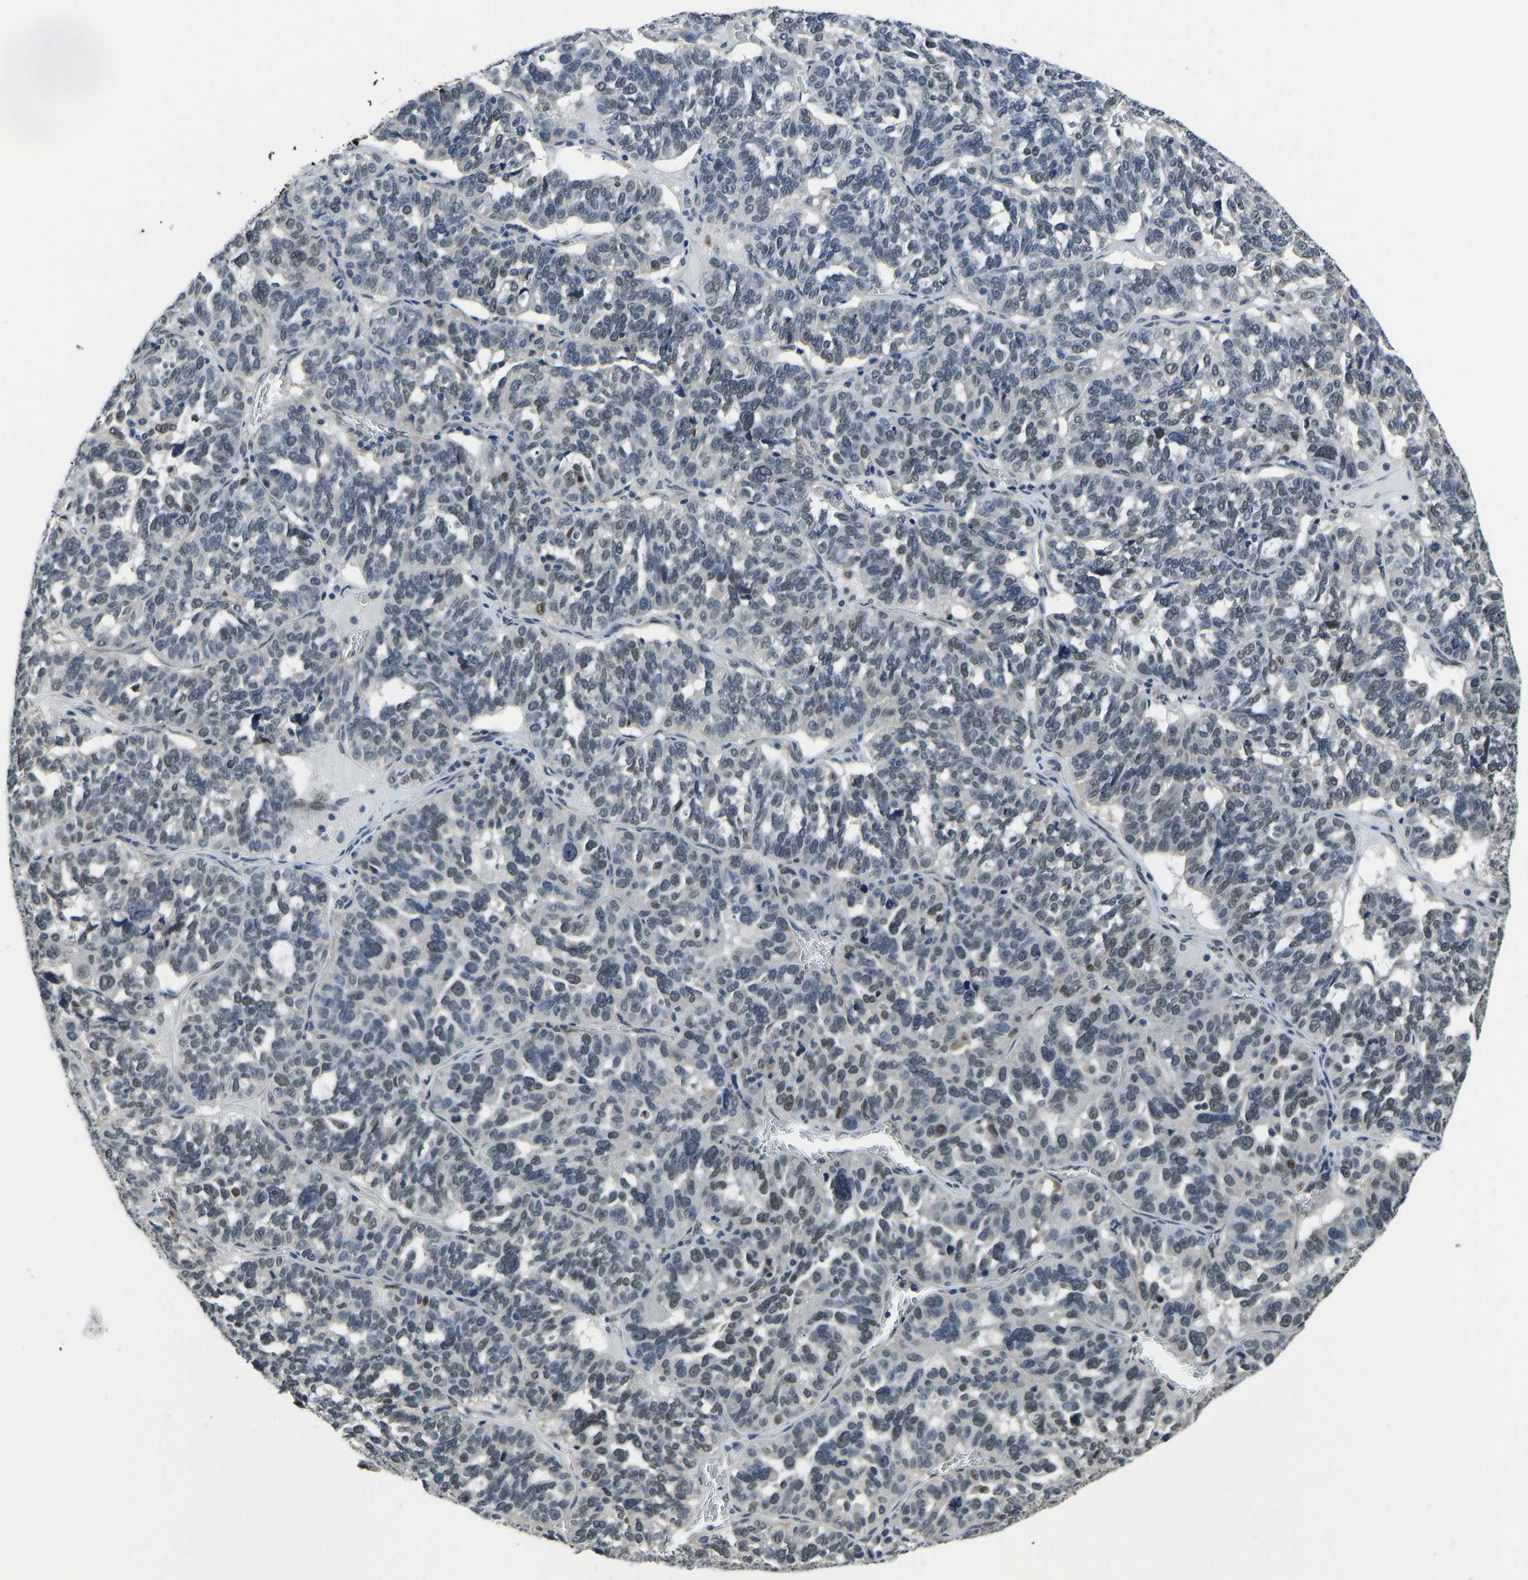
{"staining": {"intensity": "negative", "quantity": "none", "location": "none"}, "tissue": "ovarian cancer", "cell_type": "Tumor cells", "image_type": "cancer", "snomed": [{"axis": "morphology", "description": "Cystadenocarcinoma, serous, NOS"}, {"axis": "topography", "description": "Ovary"}], "caption": "This is an immunohistochemistry photomicrograph of human ovarian cancer (serous cystadenocarcinoma). There is no expression in tumor cells.", "gene": "FOS", "patient": {"sex": "female", "age": 59}}